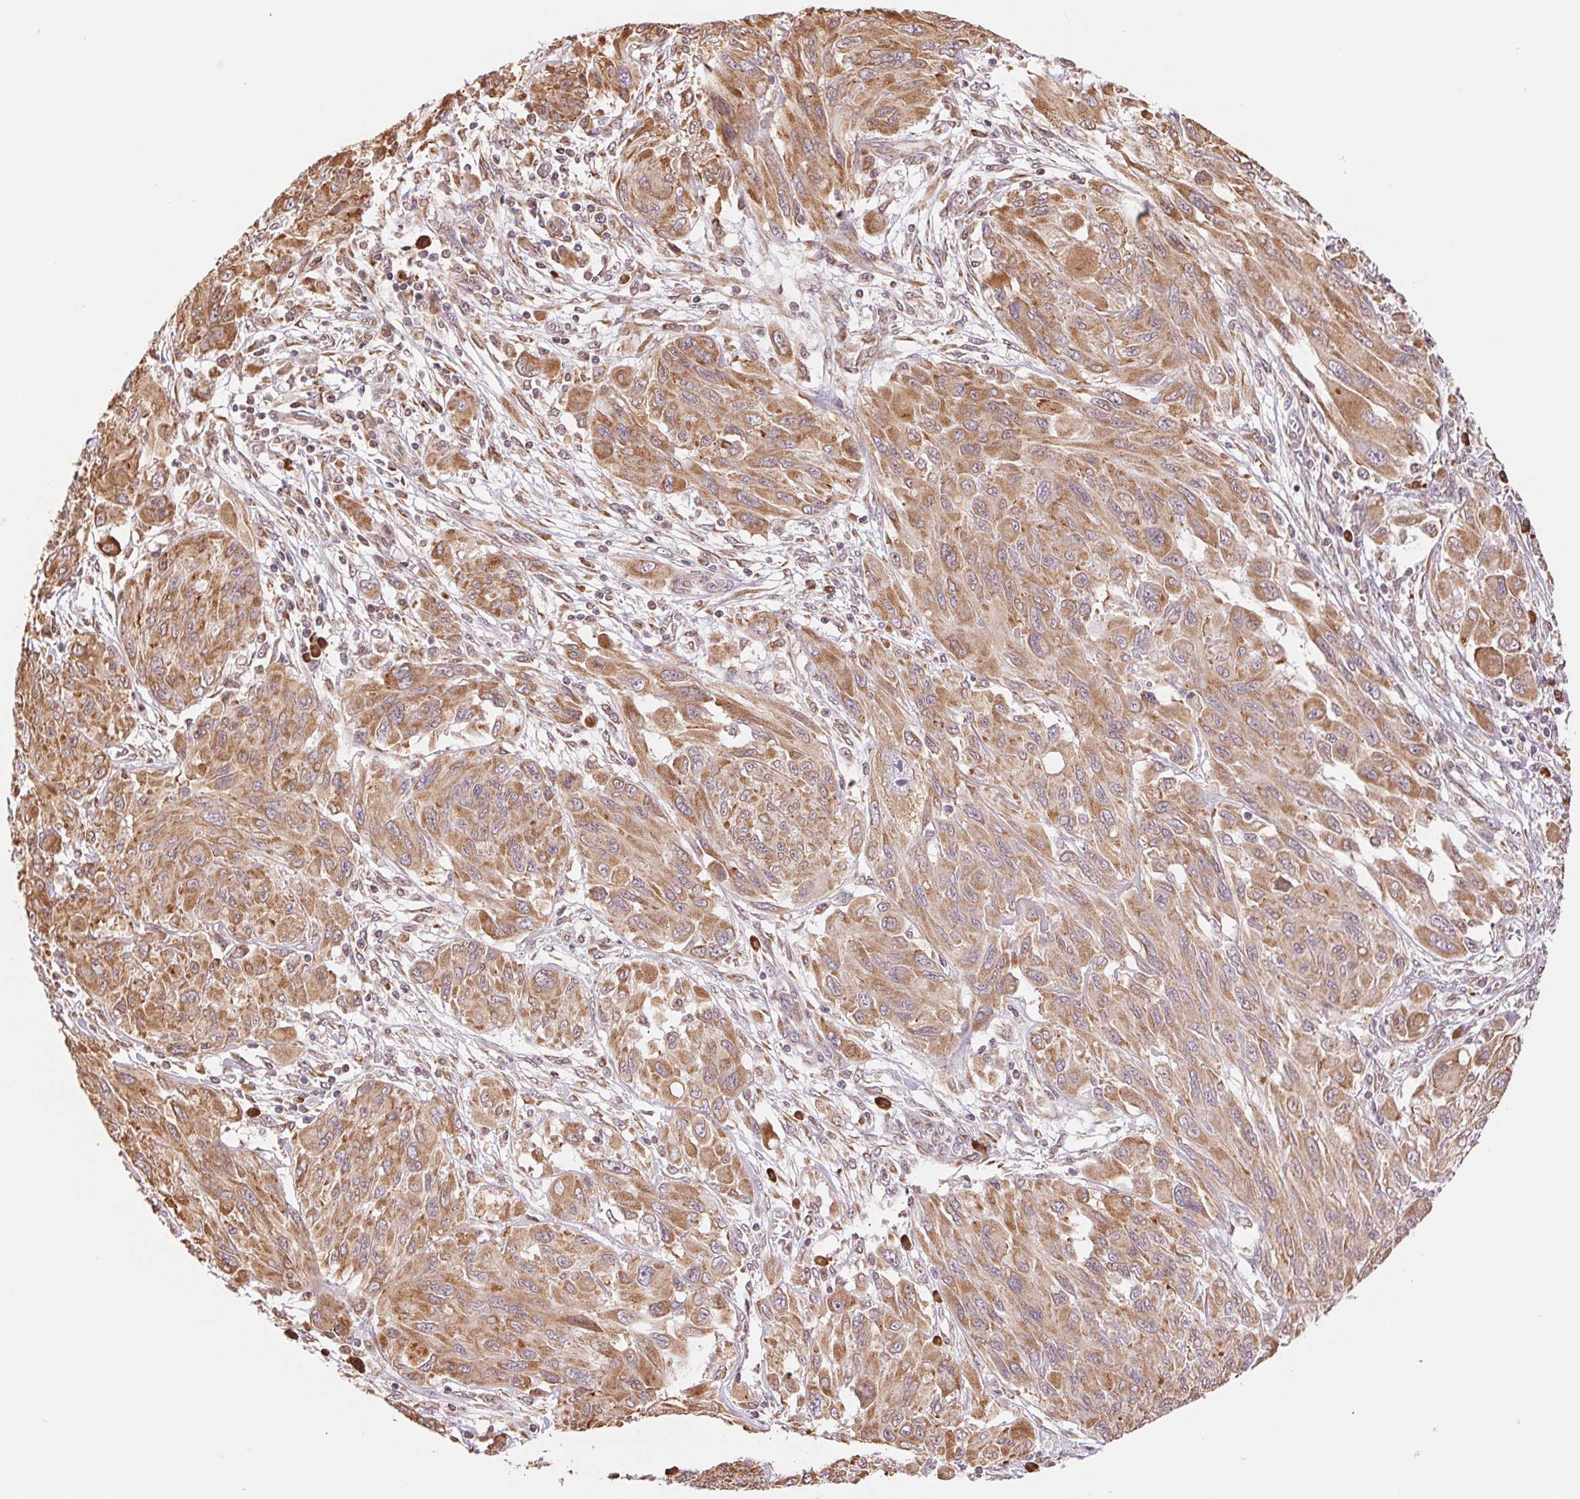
{"staining": {"intensity": "moderate", "quantity": ">75%", "location": "cytoplasmic/membranous"}, "tissue": "melanoma", "cell_type": "Tumor cells", "image_type": "cancer", "snomed": [{"axis": "morphology", "description": "Malignant melanoma, NOS"}, {"axis": "topography", "description": "Skin"}], "caption": "IHC (DAB (3,3'-diaminobenzidine)) staining of melanoma exhibits moderate cytoplasmic/membranous protein expression in about >75% of tumor cells. The protein of interest is stained brown, and the nuclei are stained in blue (DAB (3,3'-diaminobenzidine) IHC with brightfield microscopy, high magnification).", "gene": "RPN1", "patient": {"sex": "female", "age": 91}}